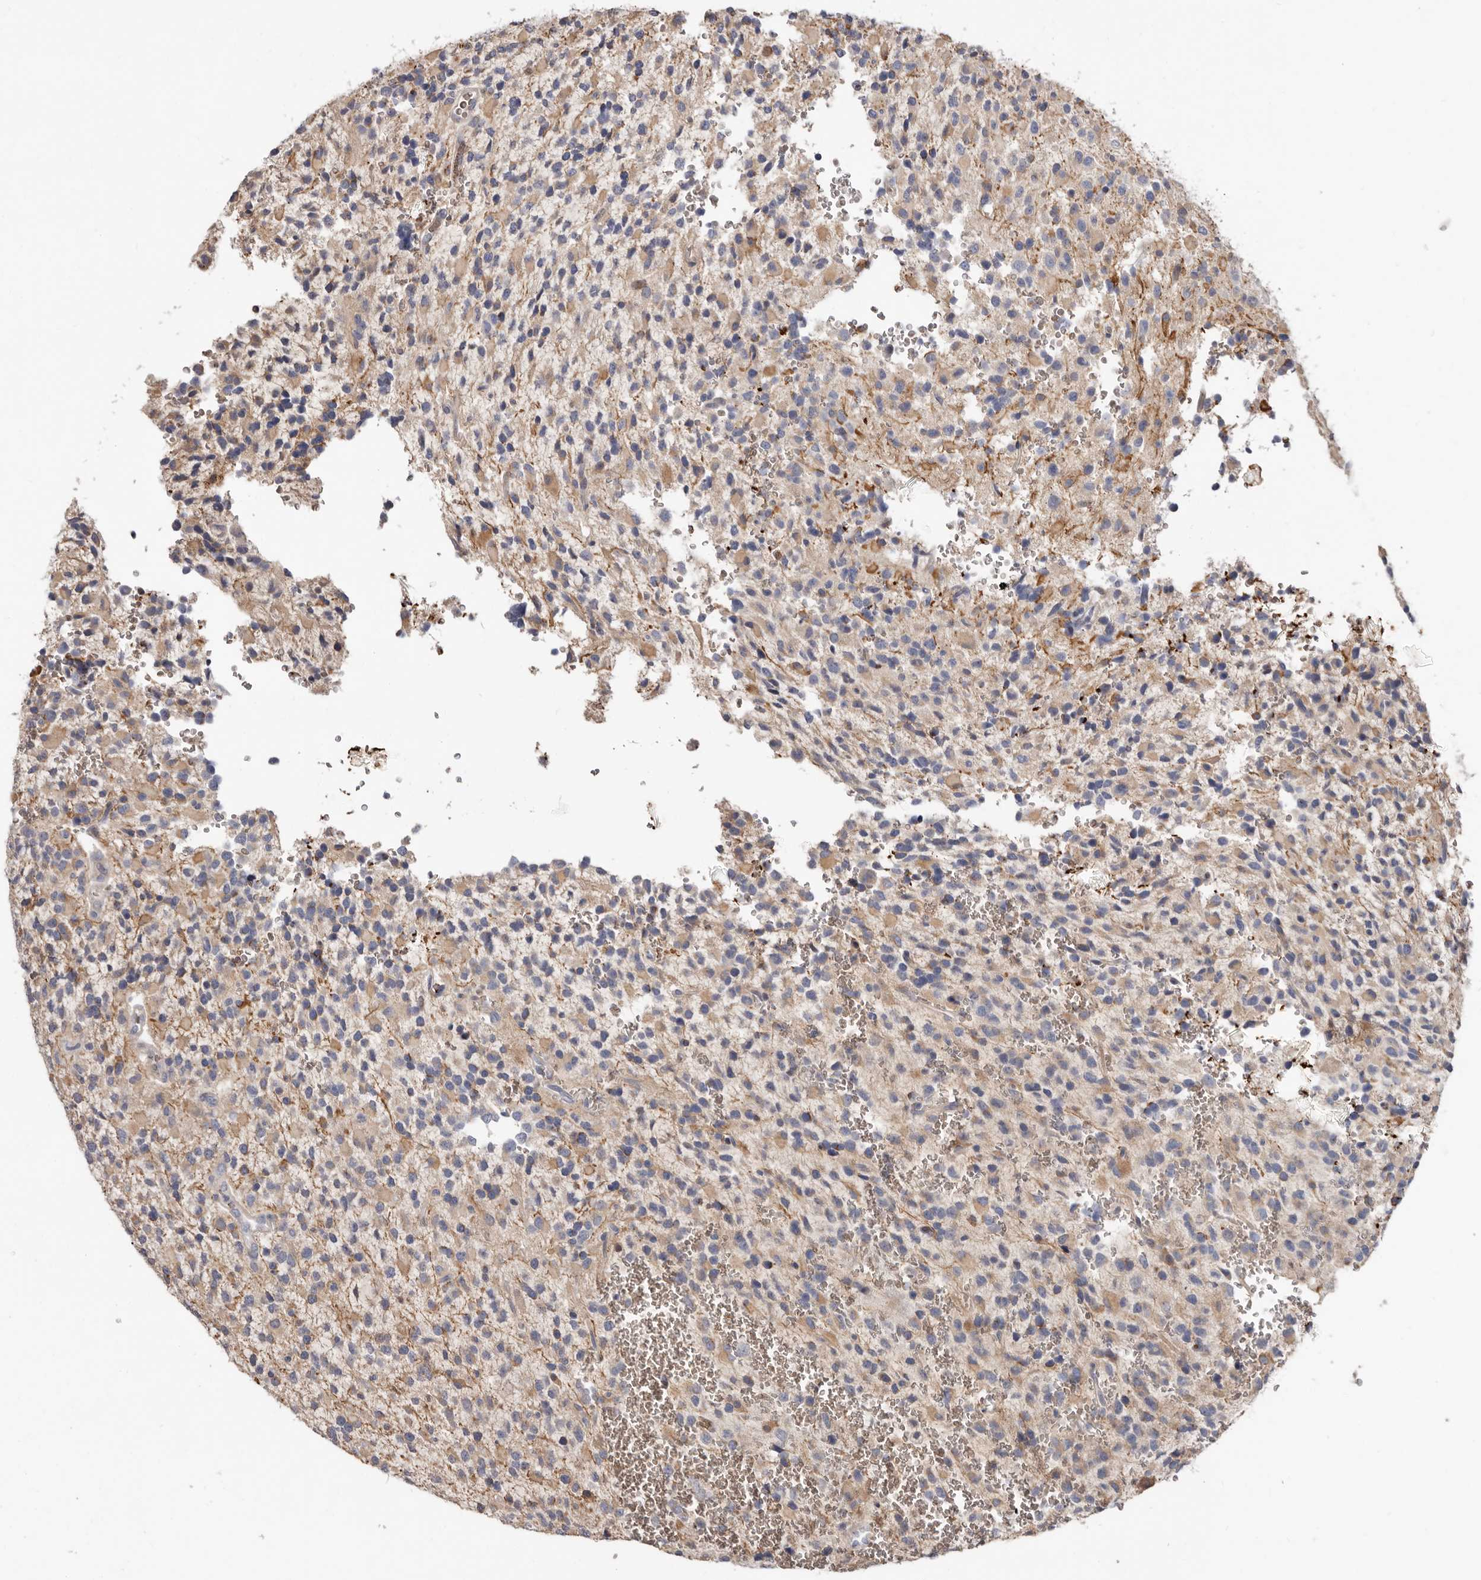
{"staining": {"intensity": "weak", "quantity": "25%-75%", "location": "cytoplasmic/membranous"}, "tissue": "glioma", "cell_type": "Tumor cells", "image_type": "cancer", "snomed": [{"axis": "morphology", "description": "Glioma, malignant, High grade"}, {"axis": "topography", "description": "Brain"}], "caption": "The histopathology image shows staining of glioma, revealing weak cytoplasmic/membranous protein expression (brown color) within tumor cells. The protein of interest is shown in brown color, while the nuclei are stained blue.", "gene": "SPTA1", "patient": {"sex": "male", "age": 34}}